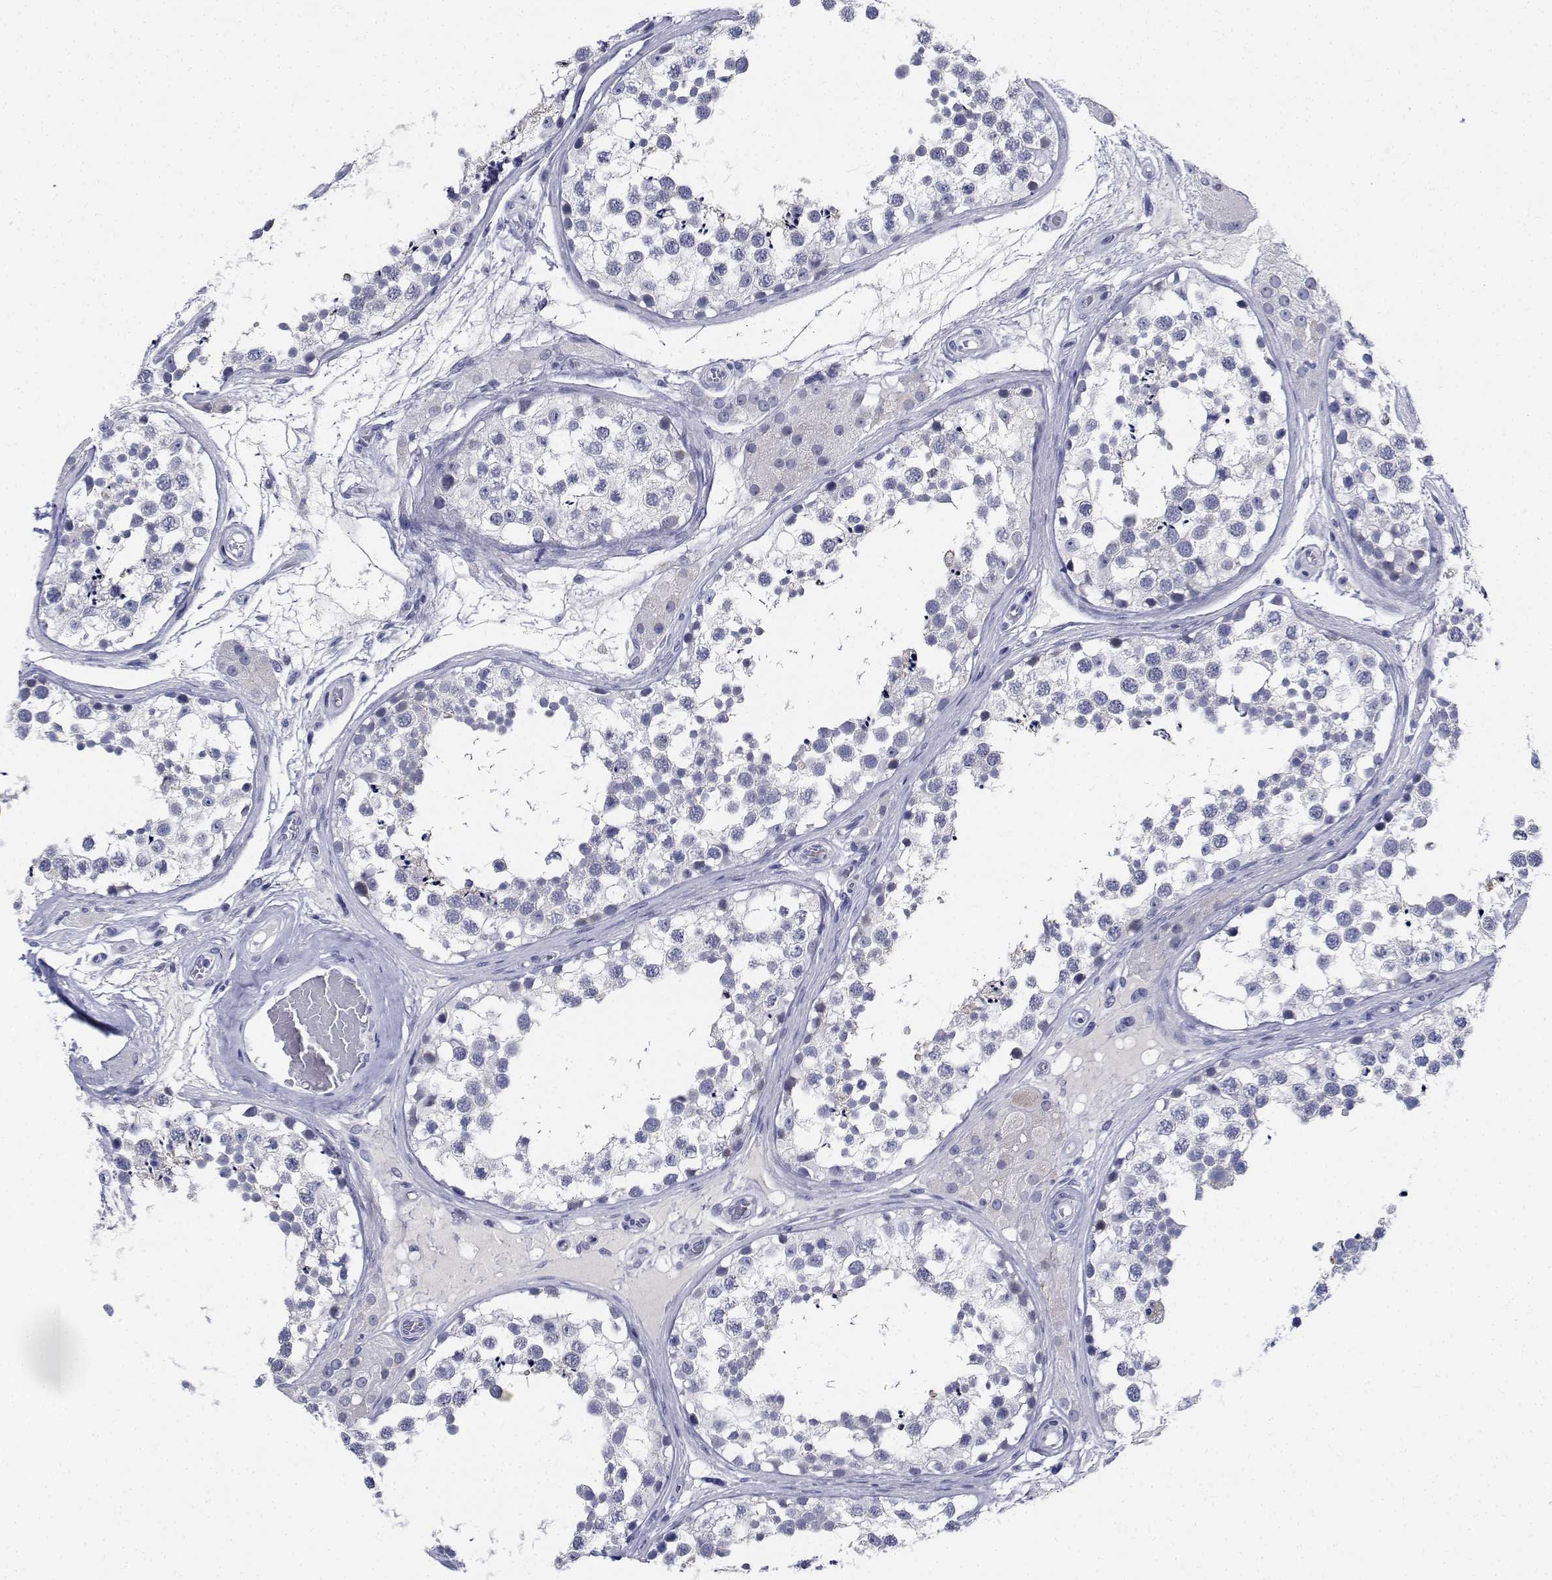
{"staining": {"intensity": "negative", "quantity": "none", "location": "none"}, "tissue": "testis", "cell_type": "Cells in seminiferous ducts", "image_type": "normal", "snomed": [{"axis": "morphology", "description": "Normal tissue, NOS"}, {"axis": "morphology", "description": "Seminoma, NOS"}, {"axis": "topography", "description": "Testis"}], "caption": "A histopathology image of testis stained for a protein demonstrates no brown staining in cells in seminiferous ducts.", "gene": "PLXNA4", "patient": {"sex": "male", "age": 65}}